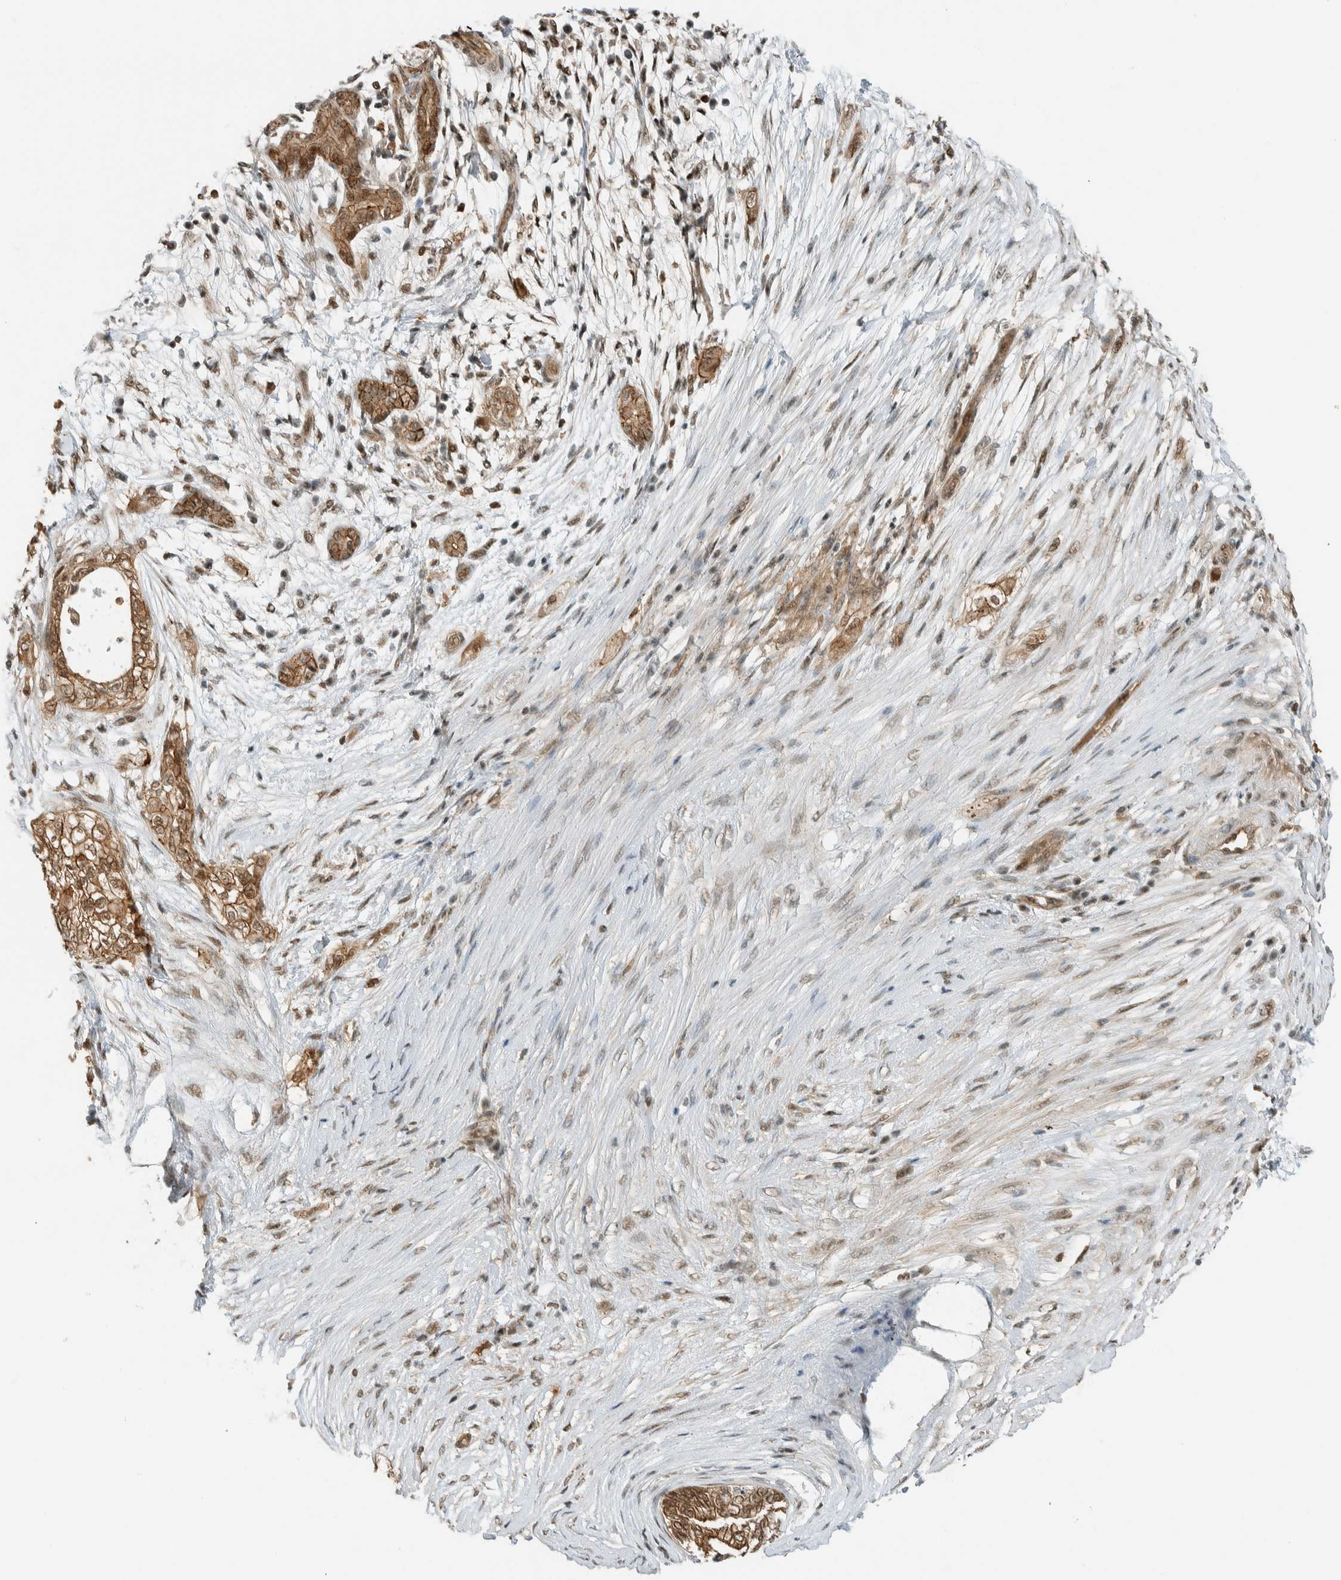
{"staining": {"intensity": "moderate", "quantity": ">75%", "location": "cytoplasmic/membranous,nuclear"}, "tissue": "pancreatic cancer", "cell_type": "Tumor cells", "image_type": "cancer", "snomed": [{"axis": "morphology", "description": "Adenocarcinoma, NOS"}, {"axis": "topography", "description": "Pancreas"}], "caption": "Immunohistochemistry (IHC) (DAB) staining of human adenocarcinoma (pancreatic) displays moderate cytoplasmic/membranous and nuclear protein positivity in approximately >75% of tumor cells.", "gene": "NIBAN2", "patient": {"sex": "male", "age": 72}}